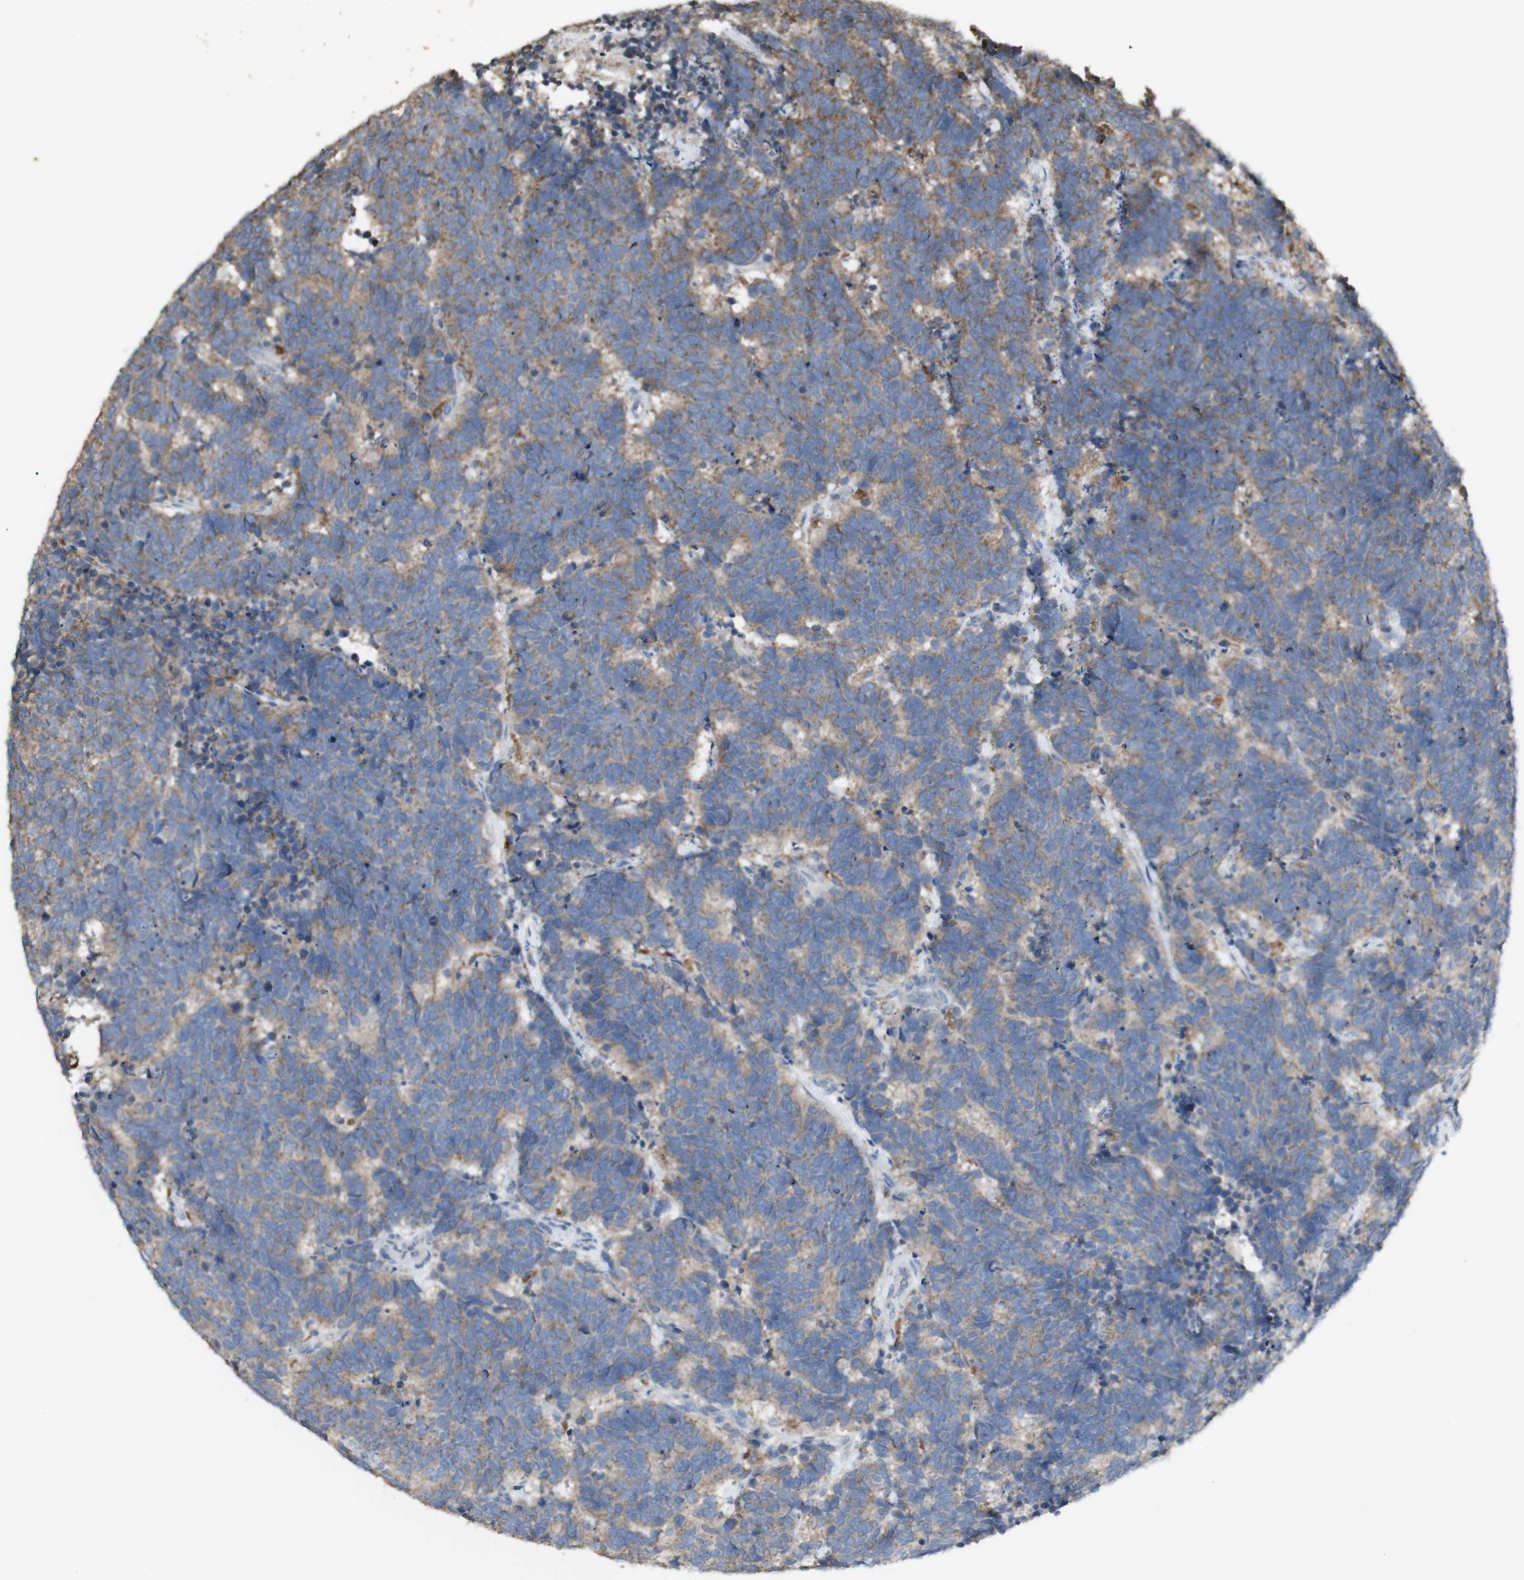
{"staining": {"intensity": "moderate", "quantity": "25%-75%", "location": "cytoplasmic/membranous"}, "tissue": "carcinoid", "cell_type": "Tumor cells", "image_type": "cancer", "snomed": [{"axis": "morphology", "description": "Carcinoma, NOS"}, {"axis": "morphology", "description": "Carcinoid, malignant, NOS"}, {"axis": "topography", "description": "Urinary bladder"}], "caption": "This photomicrograph exhibits immunohistochemistry (IHC) staining of human carcinoid (malignant), with medium moderate cytoplasmic/membranous expression in approximately 25%-75% of tumor cells.", "gene": "ATP6V1E1", "patient": {"sex": "male", "age": 57}}